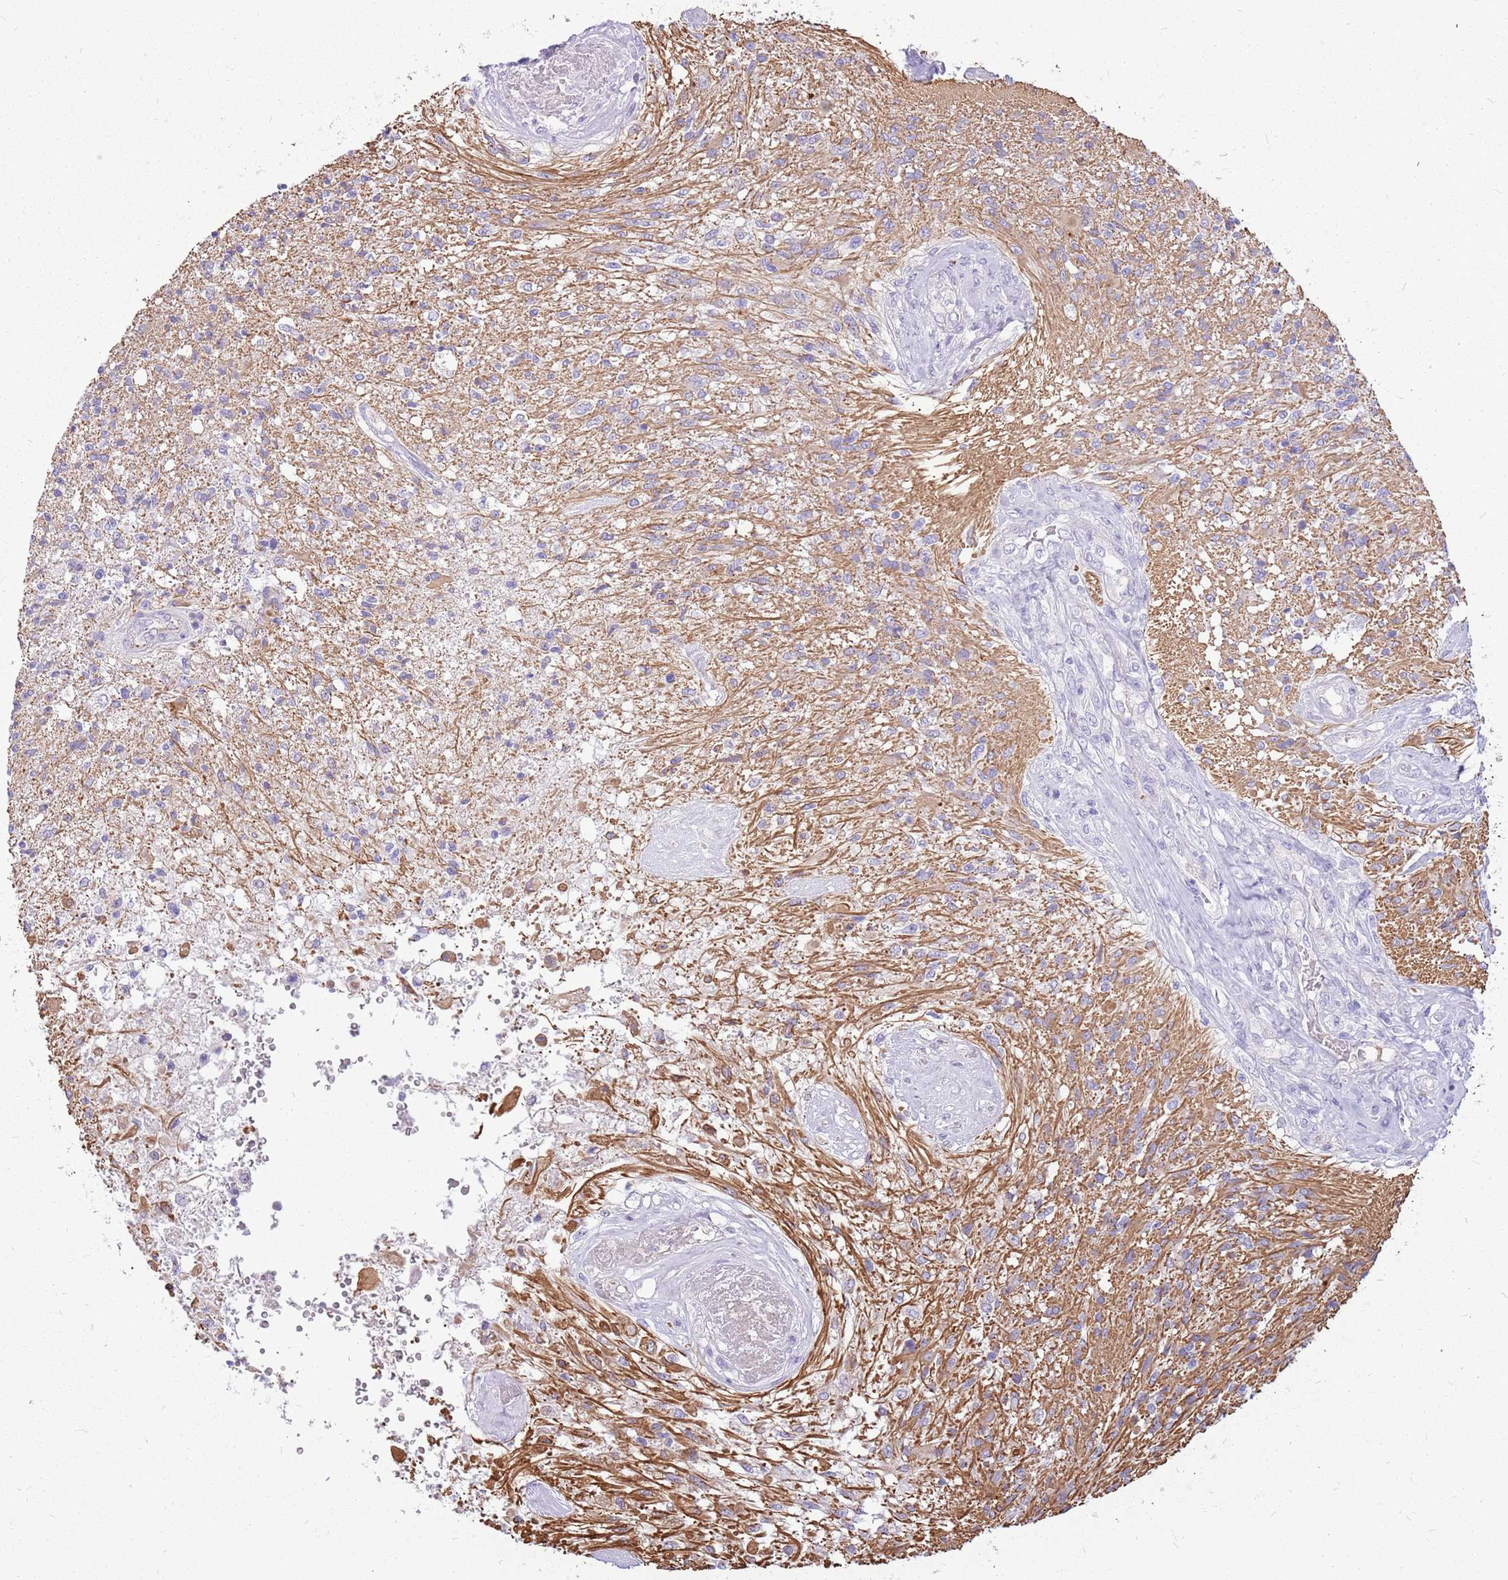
{"staining": {"intensity": "negative", "quantity": "none", "location": "none"}, "tissue": "glioma", "cell_type": "Tumor cells", "image_type": "cancer", "snomed": [{"axis": "morphology", "description": "Glioma, malignant, High grade"}, {"axis": "topography", "description": "Brain"}], "caption": "Immunohistochemistry (IHC) of human glioma exhibits no positivity in tumor cells.", "gene": "PCNX1", "patient": {"sex": "male", "age": 56}}